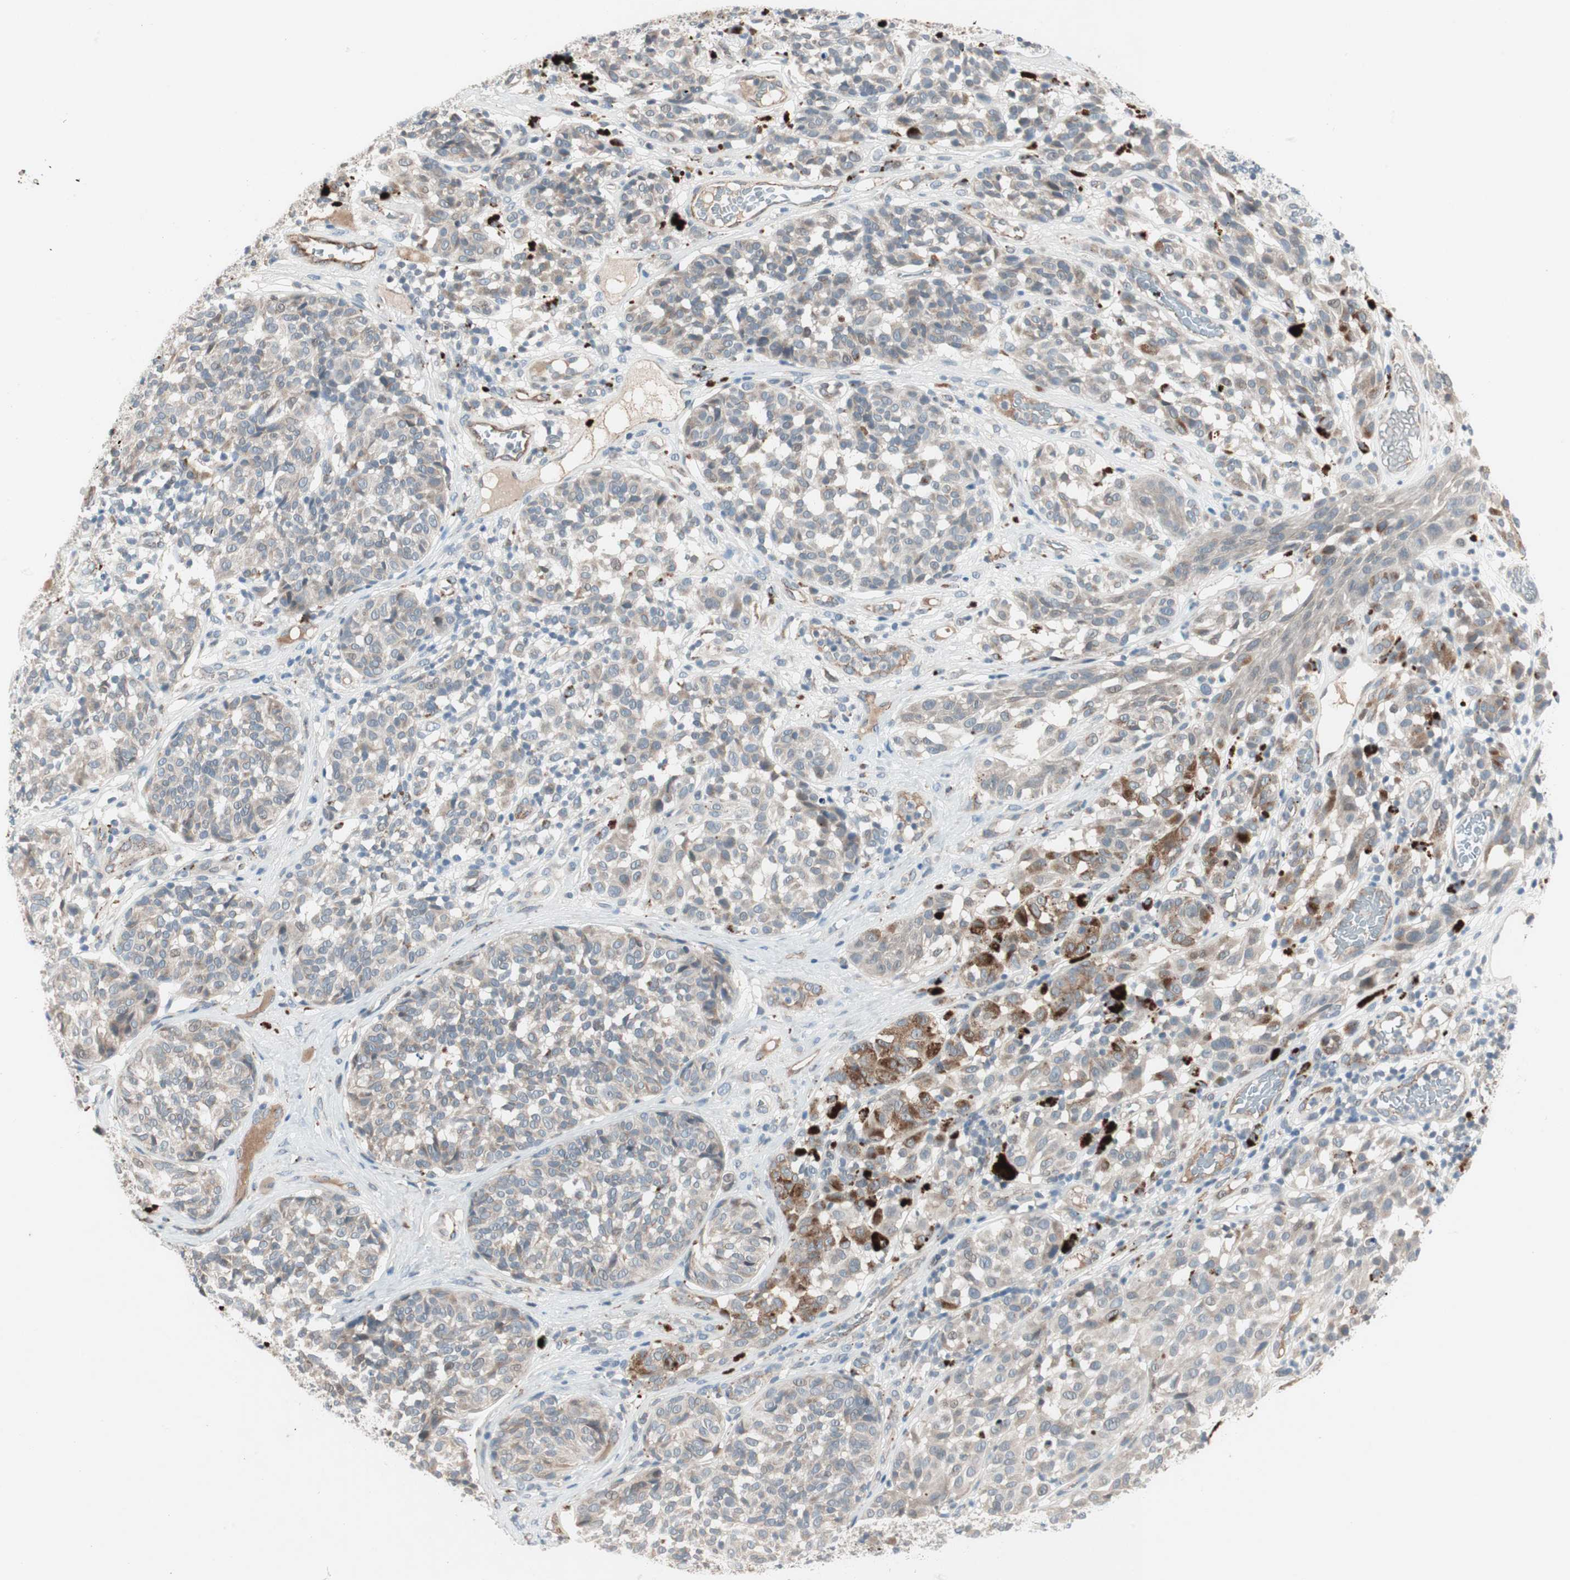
{"staining": {"intensity": "moderate", "quantity": "25%-75%", "location": "cytoplasmic/membranous"}, "tissue": "melanoma", "cell_type": "Tumor cells", "image_type": "cancer", "snomed": [{"axis": "morphology", "description": "Malignant melanoma, NOS"}, {"axis": "topography", "description": "Skin"}], "caption": "This is an image of immunohistochemistry staining of melanoma, which shows moderate staining in the cytoplasmic/membranous of tumor cells.", "gene": "FGFR4", "patient": {"sex": "female", "age": 46}}